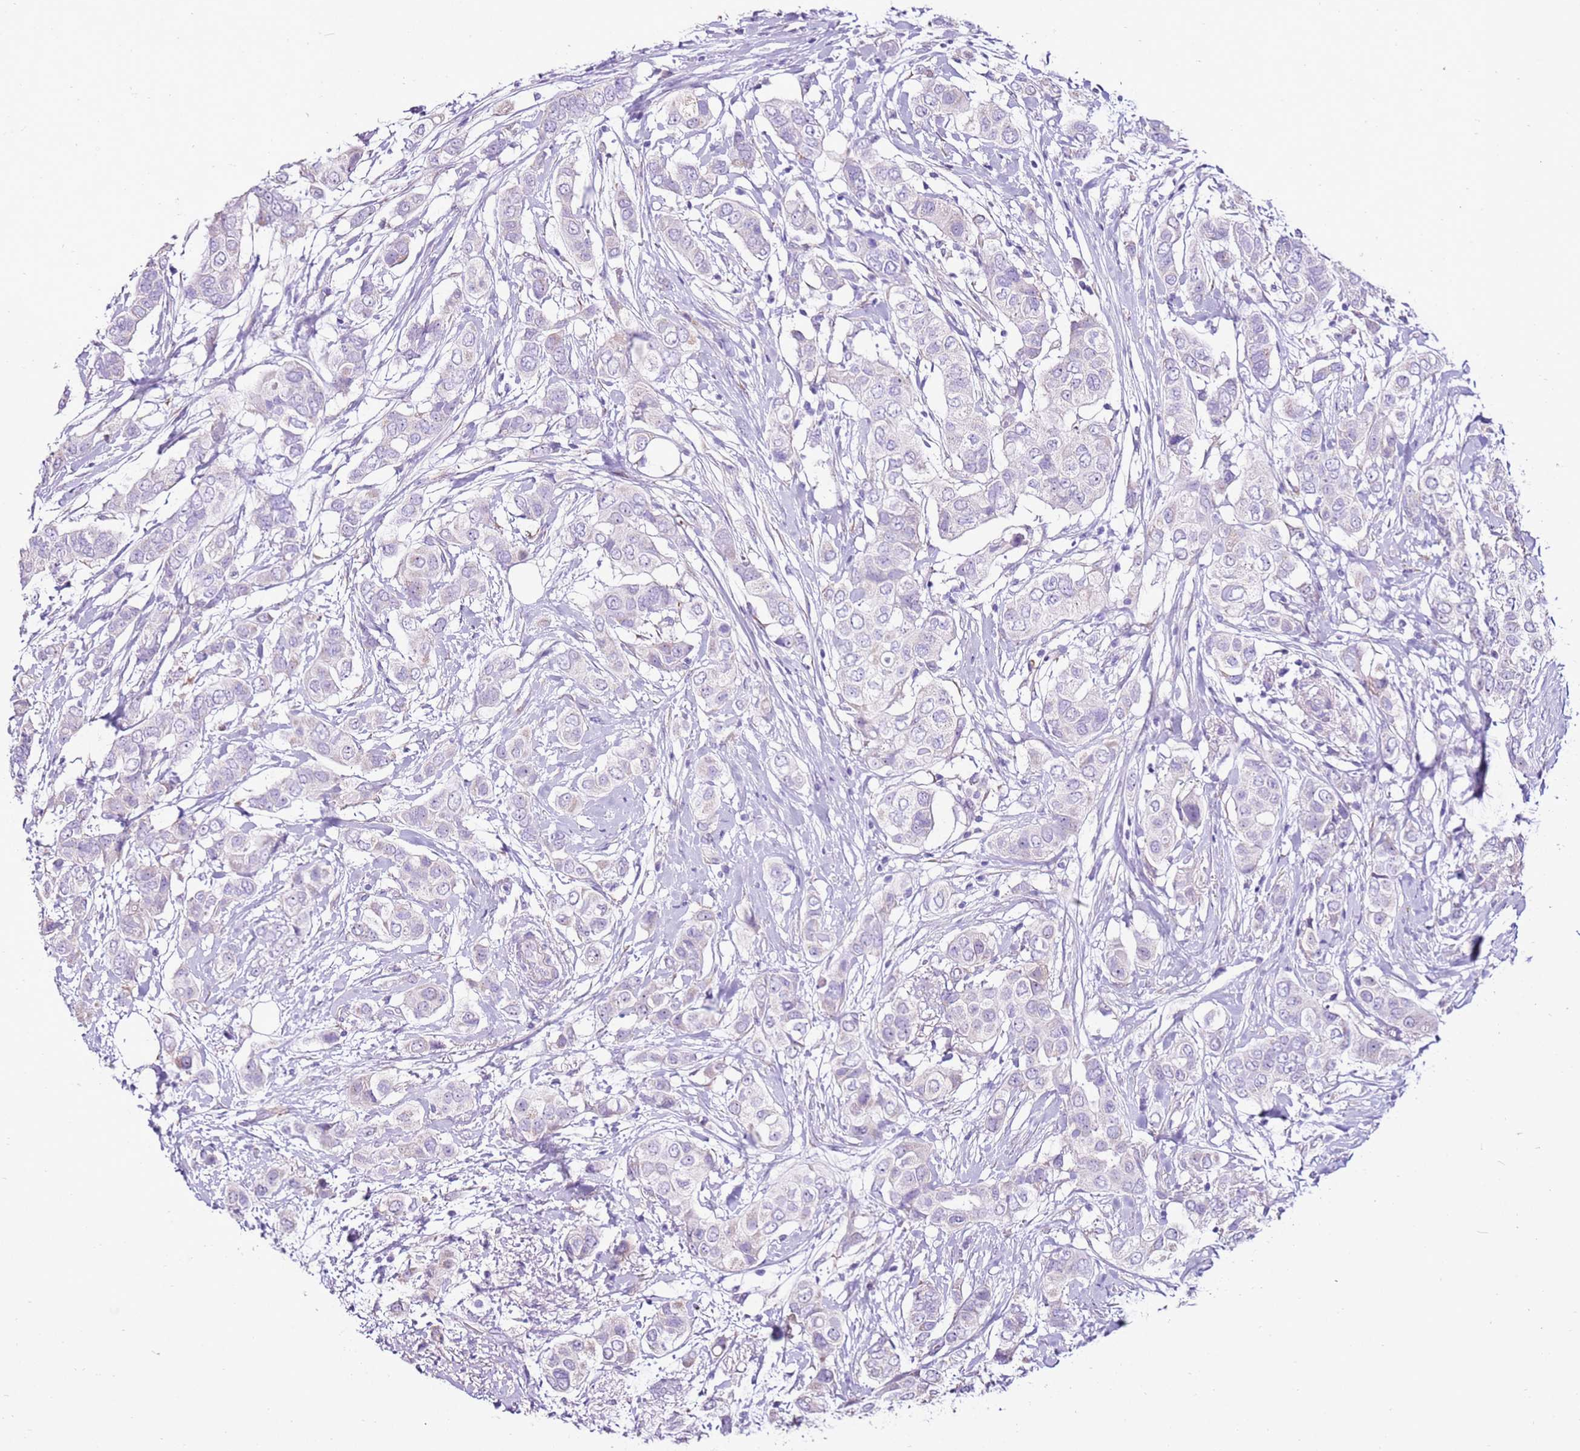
{"staining": {"intensity": "negative", "quantity": "none", "location": "none"}, "tissue": "breast cancer", "cell_type": "Tumor cells", "image_type": "cancer", "snomed": [{"axis": "morphology", "description": "Lobular carcinoma"}, {"axis": "topography", "description": "Breast"}], "caption": "High power microscopy histopathology image of an IHC micrograph of breast cancer (lobular carcinoma), revealing no significant expression in tumor cells. (Stains: DAB IHC with hematoxylin counter stain, Microscopy: brightfield microscopy at high magnification).", "gene": "SLC38A5", "patient": {"sex": "female", "age": 51}}